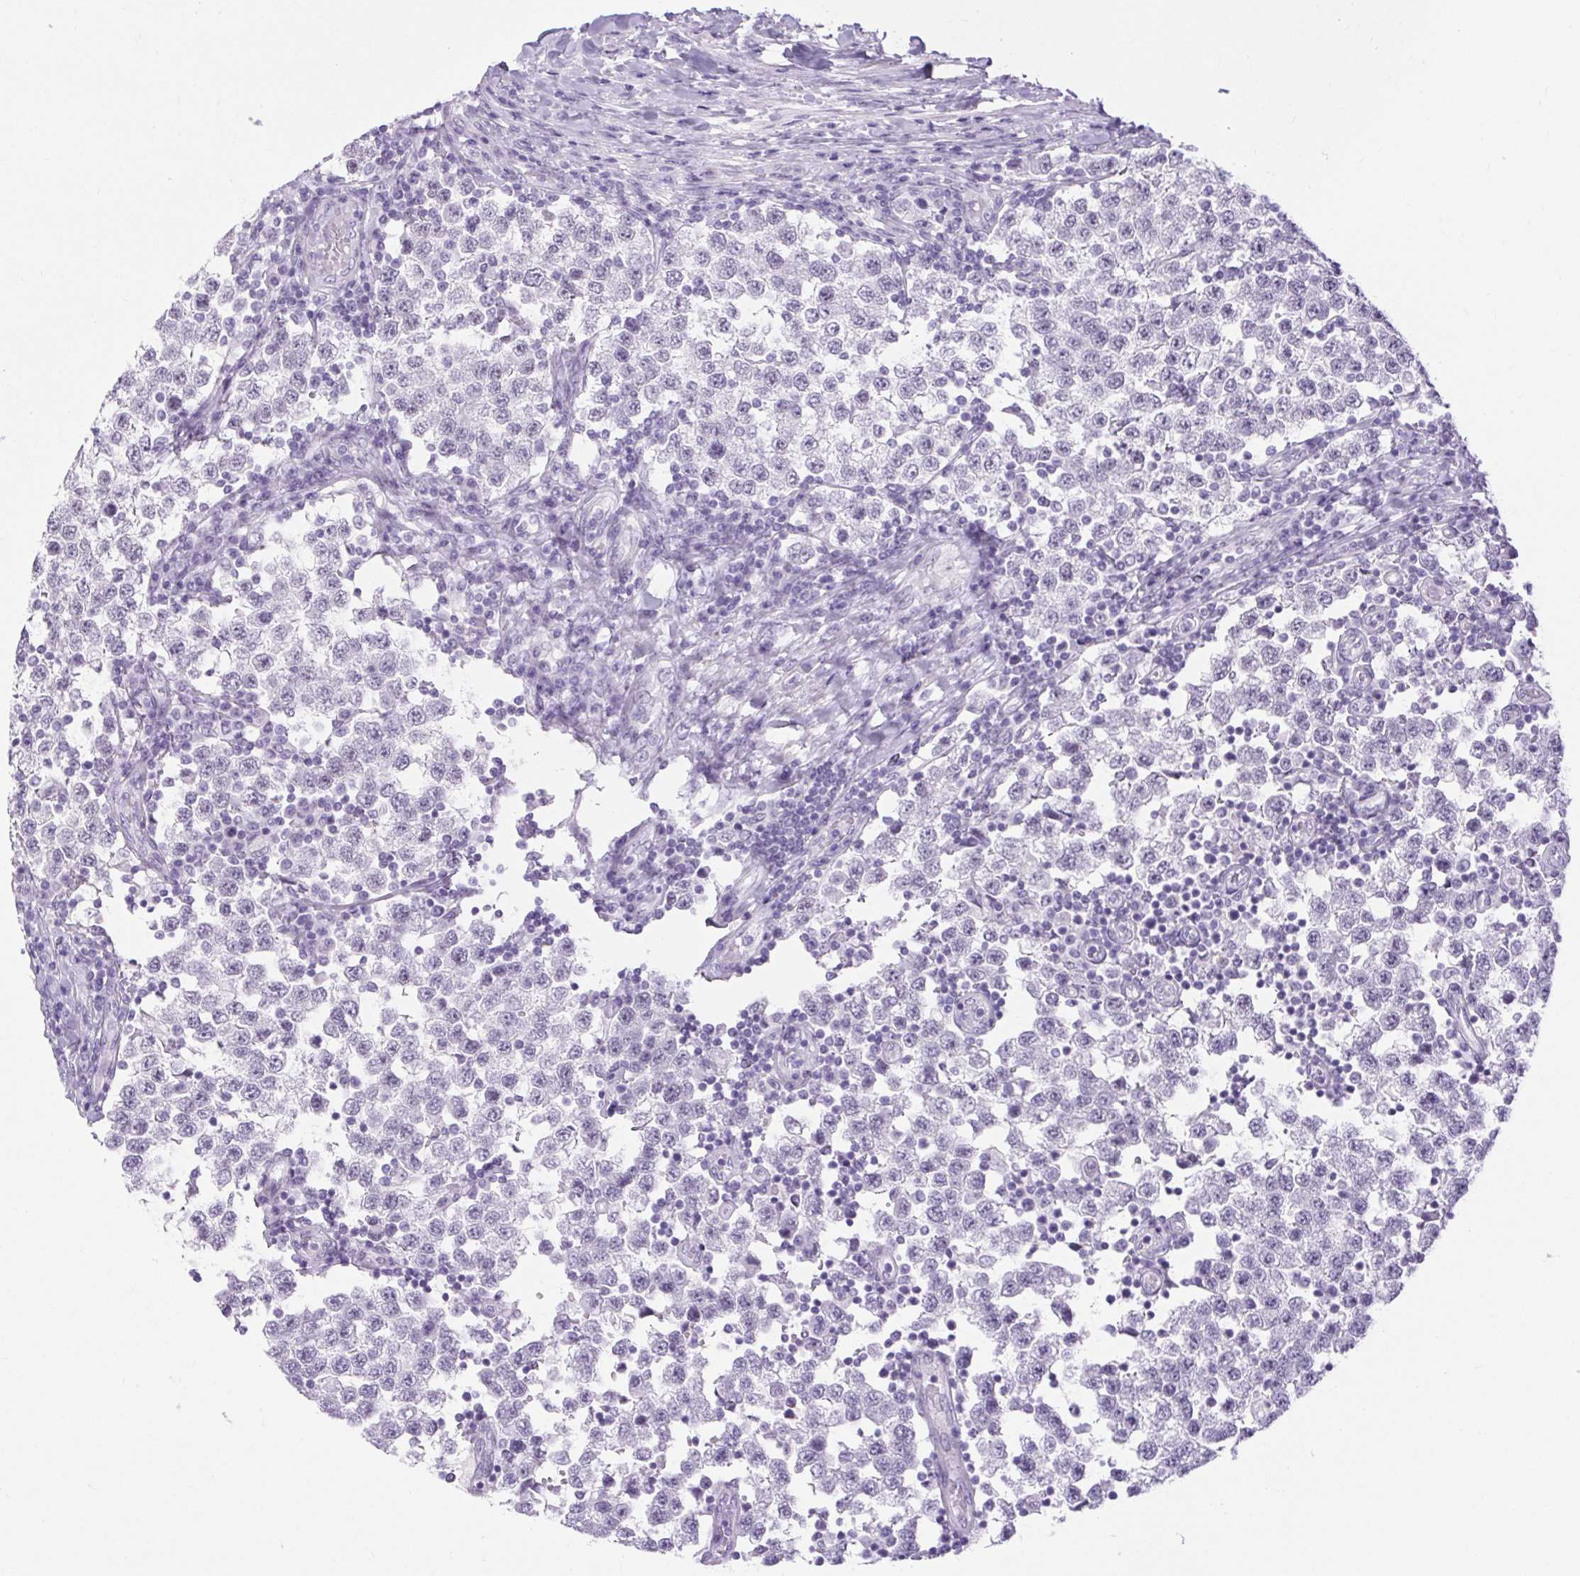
{"staining": {"intensity": "negative", "quantity": "none", "location": "none"}, "tissue": "testis cancer", "cell_type": "Tumor cells", "image_type": "cancer", "snomed": [{"axis": "morphology", "description": "Seminoma, NOS"}, {"axis": "topography", "description": "Testis"}], "caption": "Image shows no protein positivity in tumor cells of seminoma (testis) tissue.", "gene": "BCAS1", "patient": {"sex": "male", "age": 34}}